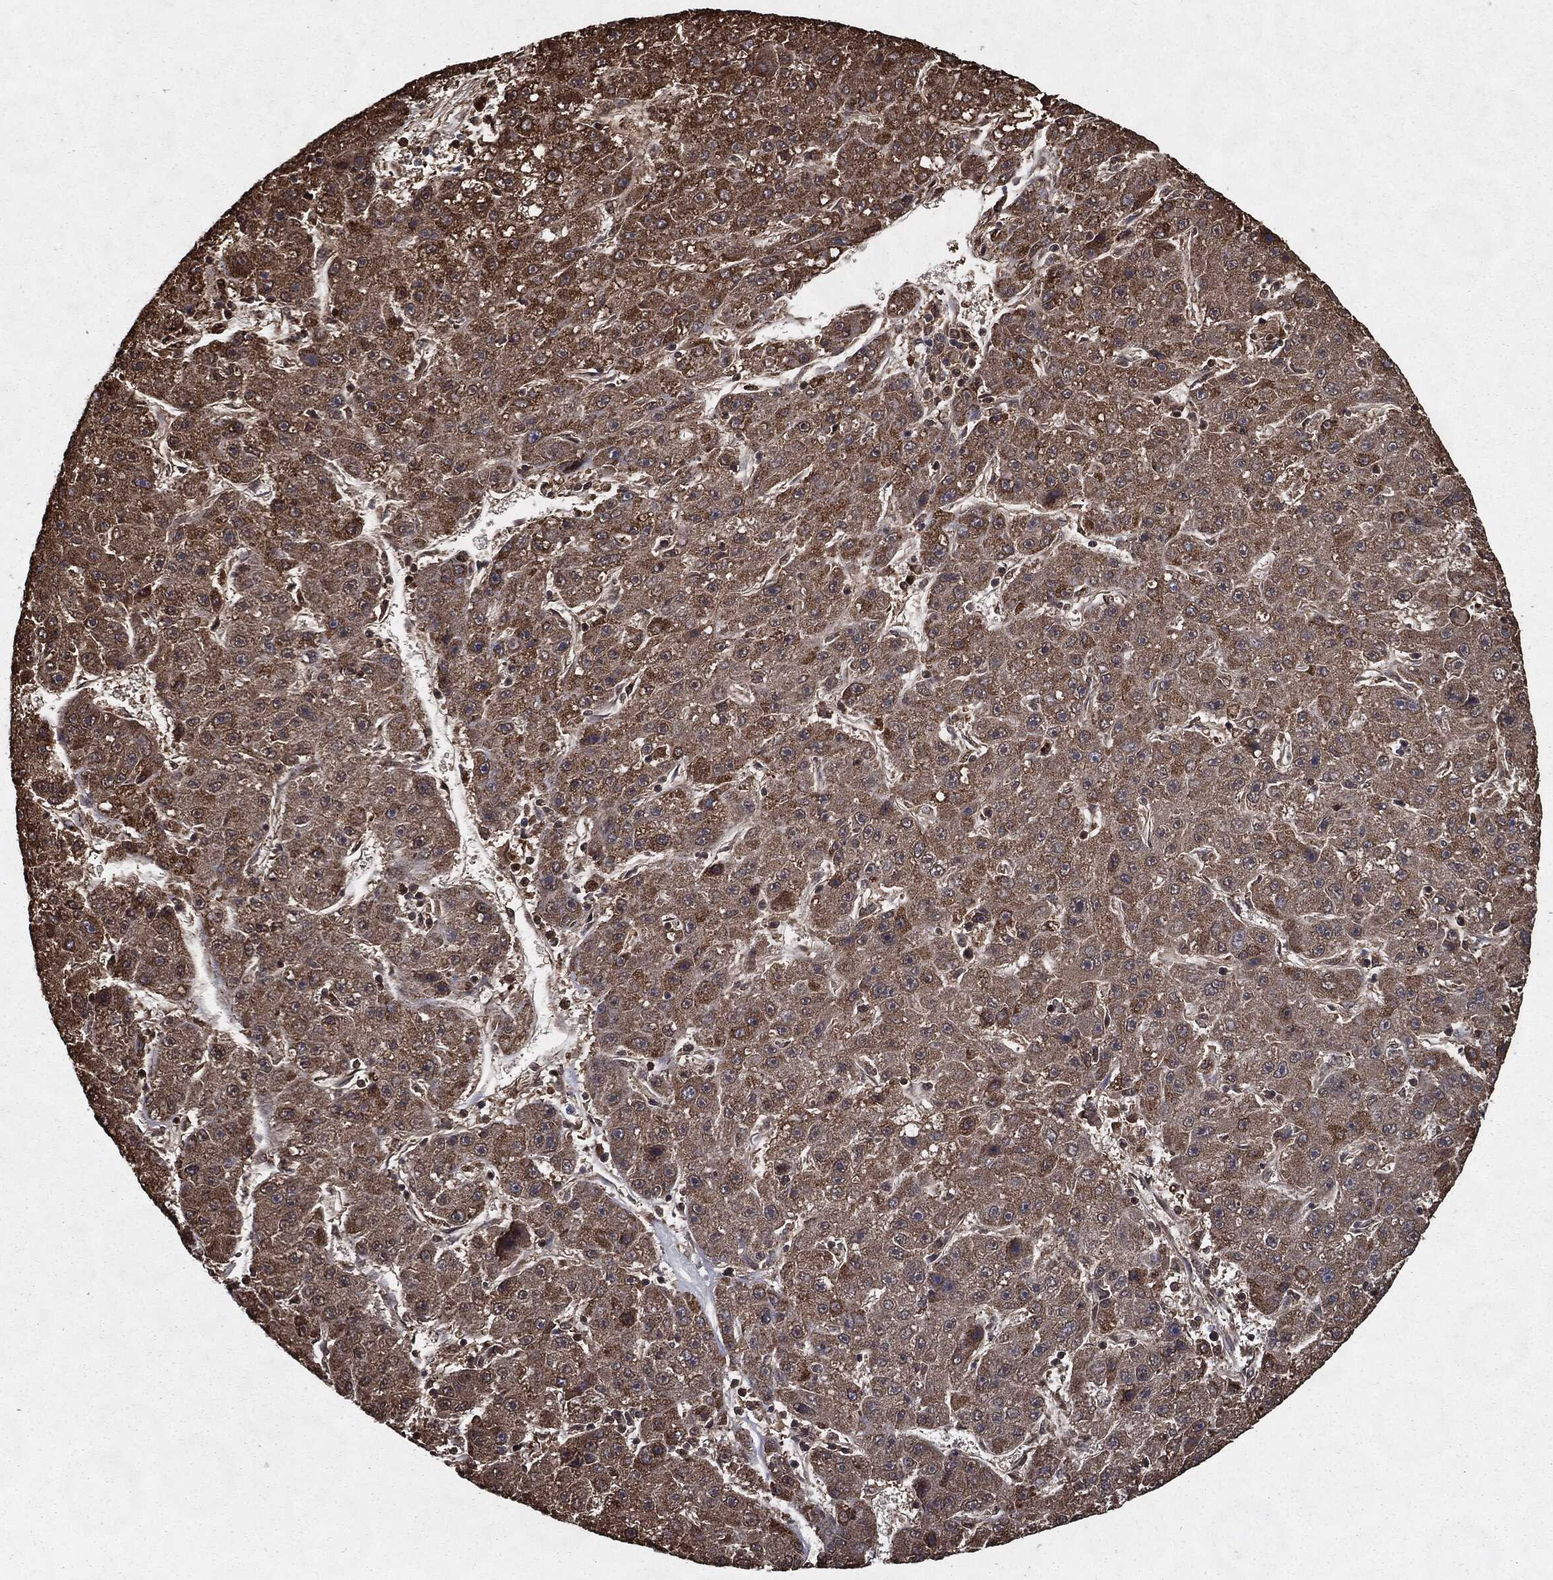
{"staining": {"intensity": "moderate", "quantity": "25%-75%", "location": "cytoplasmic/membranous"}, "tissue": "liver cancer", "cell_type": "Tumor cells", "image_type": "cancer", "snomed": [{"axis": "morphology", "description": "Carcinoma, Hepatocellular, NOS"}, {"axis": "topography", "description": "Liver"}], "caption": "Immunohistochemistry of human liver hepatocellular carcinoma exhibits medium levels of moderate cytoplasmic/membranous staining in about 25%-75% of tumor cells.", "gene": "HDAC5", "patient": {"sex": "male", "age": 67}}